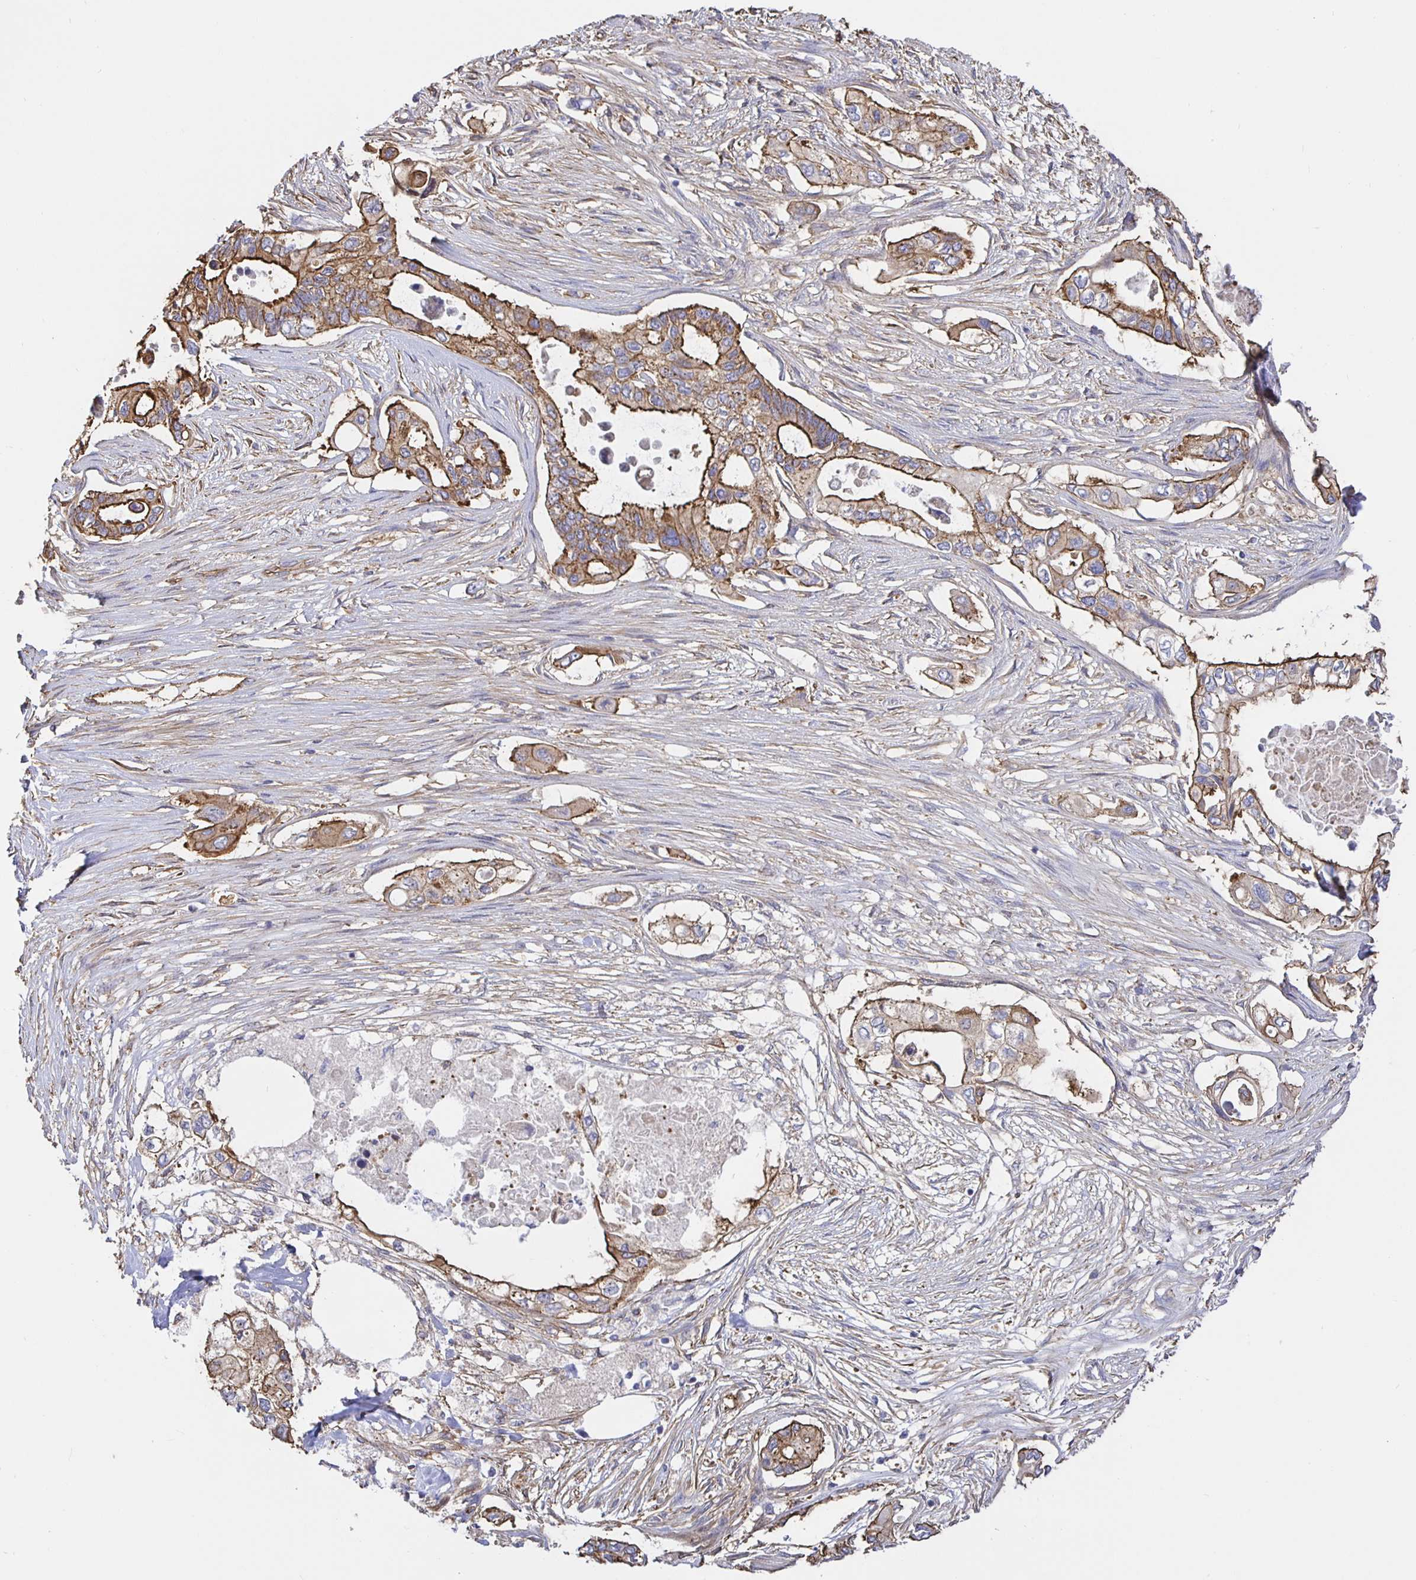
{"staining": {"intensity": "moderate", "quantity": ">75%", "location": "cytoplasmic/membranous"}, "tissue": "pancreatic cancer", "cell_type": "Tumor cells", "image_type": "cancer", "snomed": [{"axis": "morphology", "description": "Adenocarcinoma, NOS"}, {"axis": "topography", "description": "Pancreas"}], "caption": "High-power microscopy captured an IHC micrograph of pancreatic adenocarcinoma, revealing moderate cytoplasmic/membranous staining in approximately >75% of tumor cells. Ihc stains the protein of interest in brown and the nuclei are stained blue.", "gene": "ARHGEF39", "patient": {"sex": "female", "age": 63}}